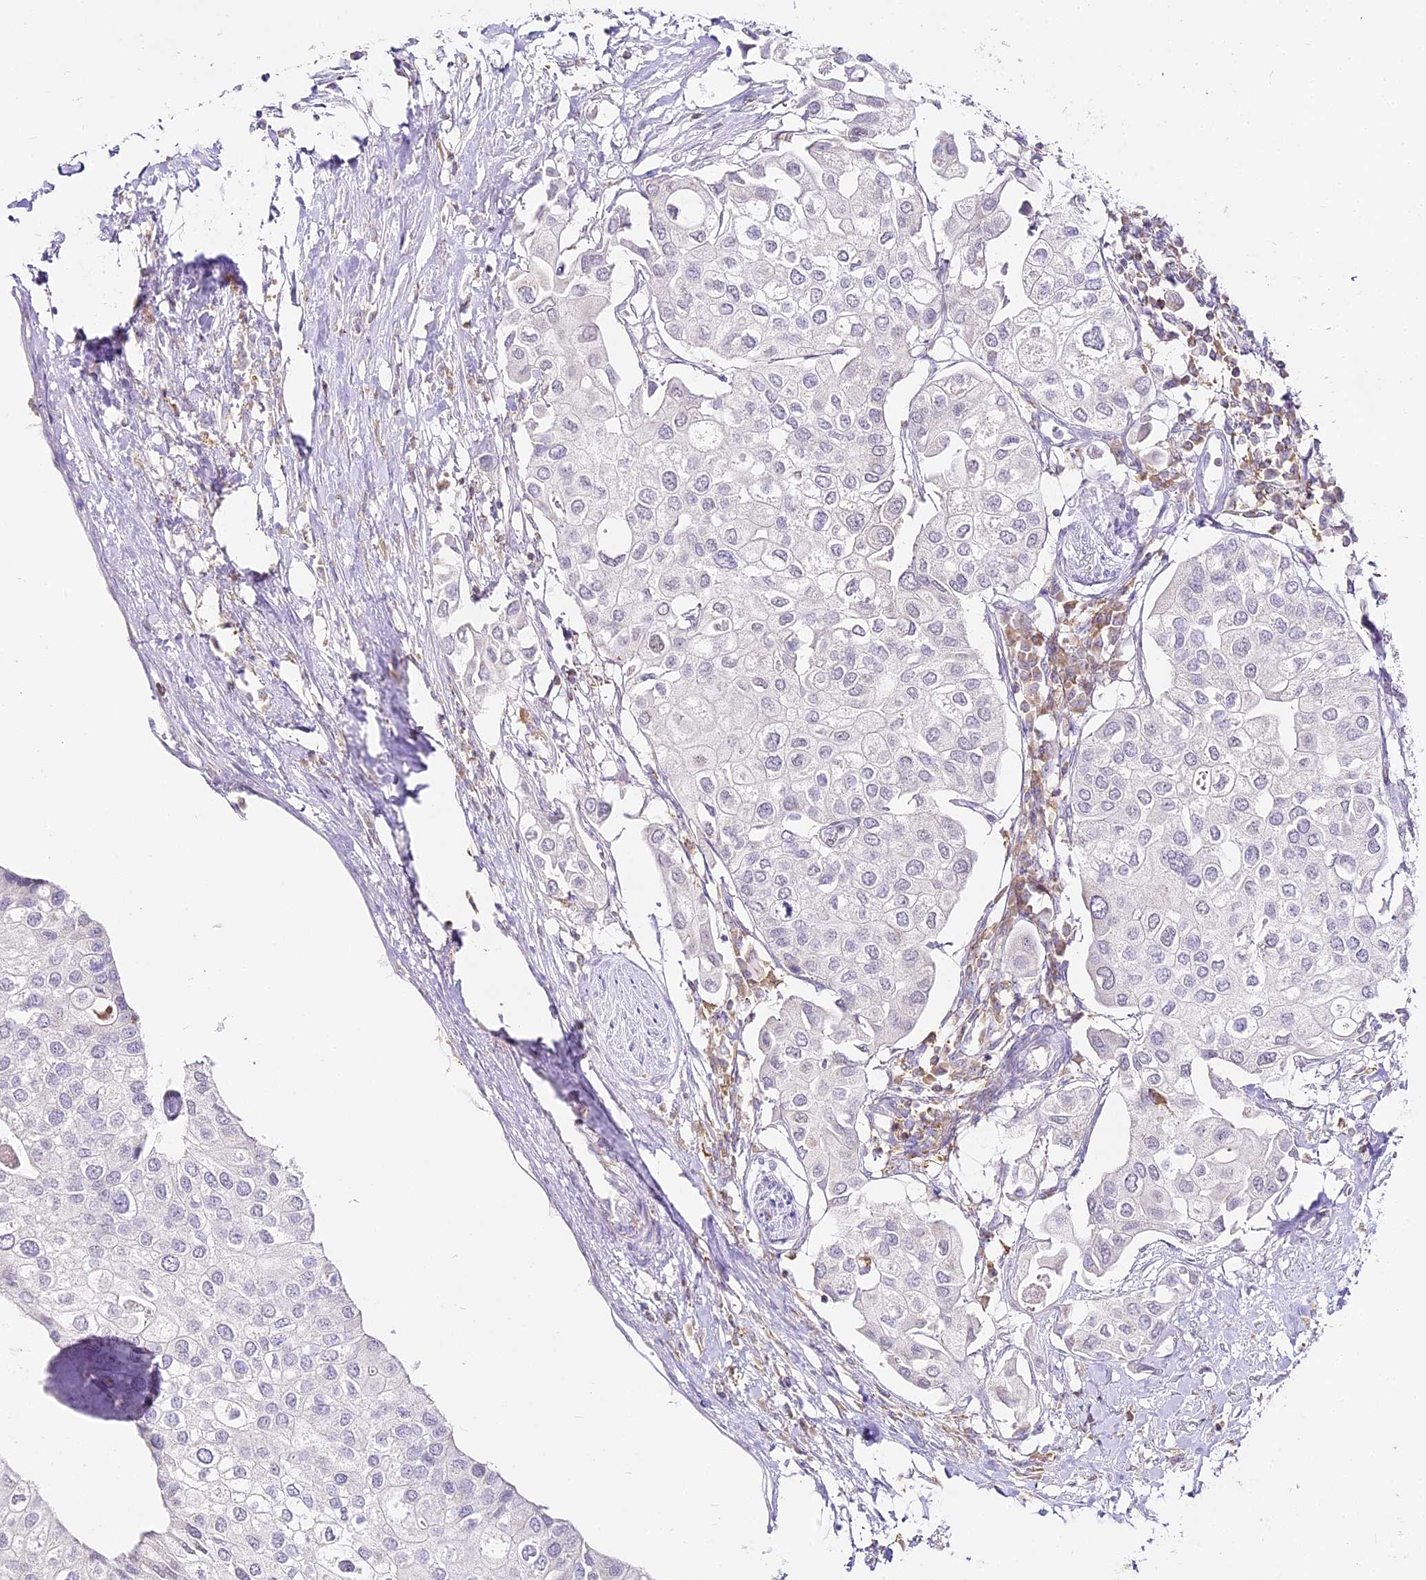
{"staining": {"intensity": "negative", "quantity": "none", "location": "none"}, "tissue": "urothelial cancer", "cell_type": "Tumor cells", "image_type": "cancer", "snomed": [{"axis": "morphology", "description": "Urothelial carcinoma, High grade"}, {"axis": "topography", "description": "Urinary bladder"}], "caption": "Urothelial cancer stained for a protein using IHC displays no expression tumor cells.", "gene": "DOCK2", "patient": {"sex": "male", "age": 64}}